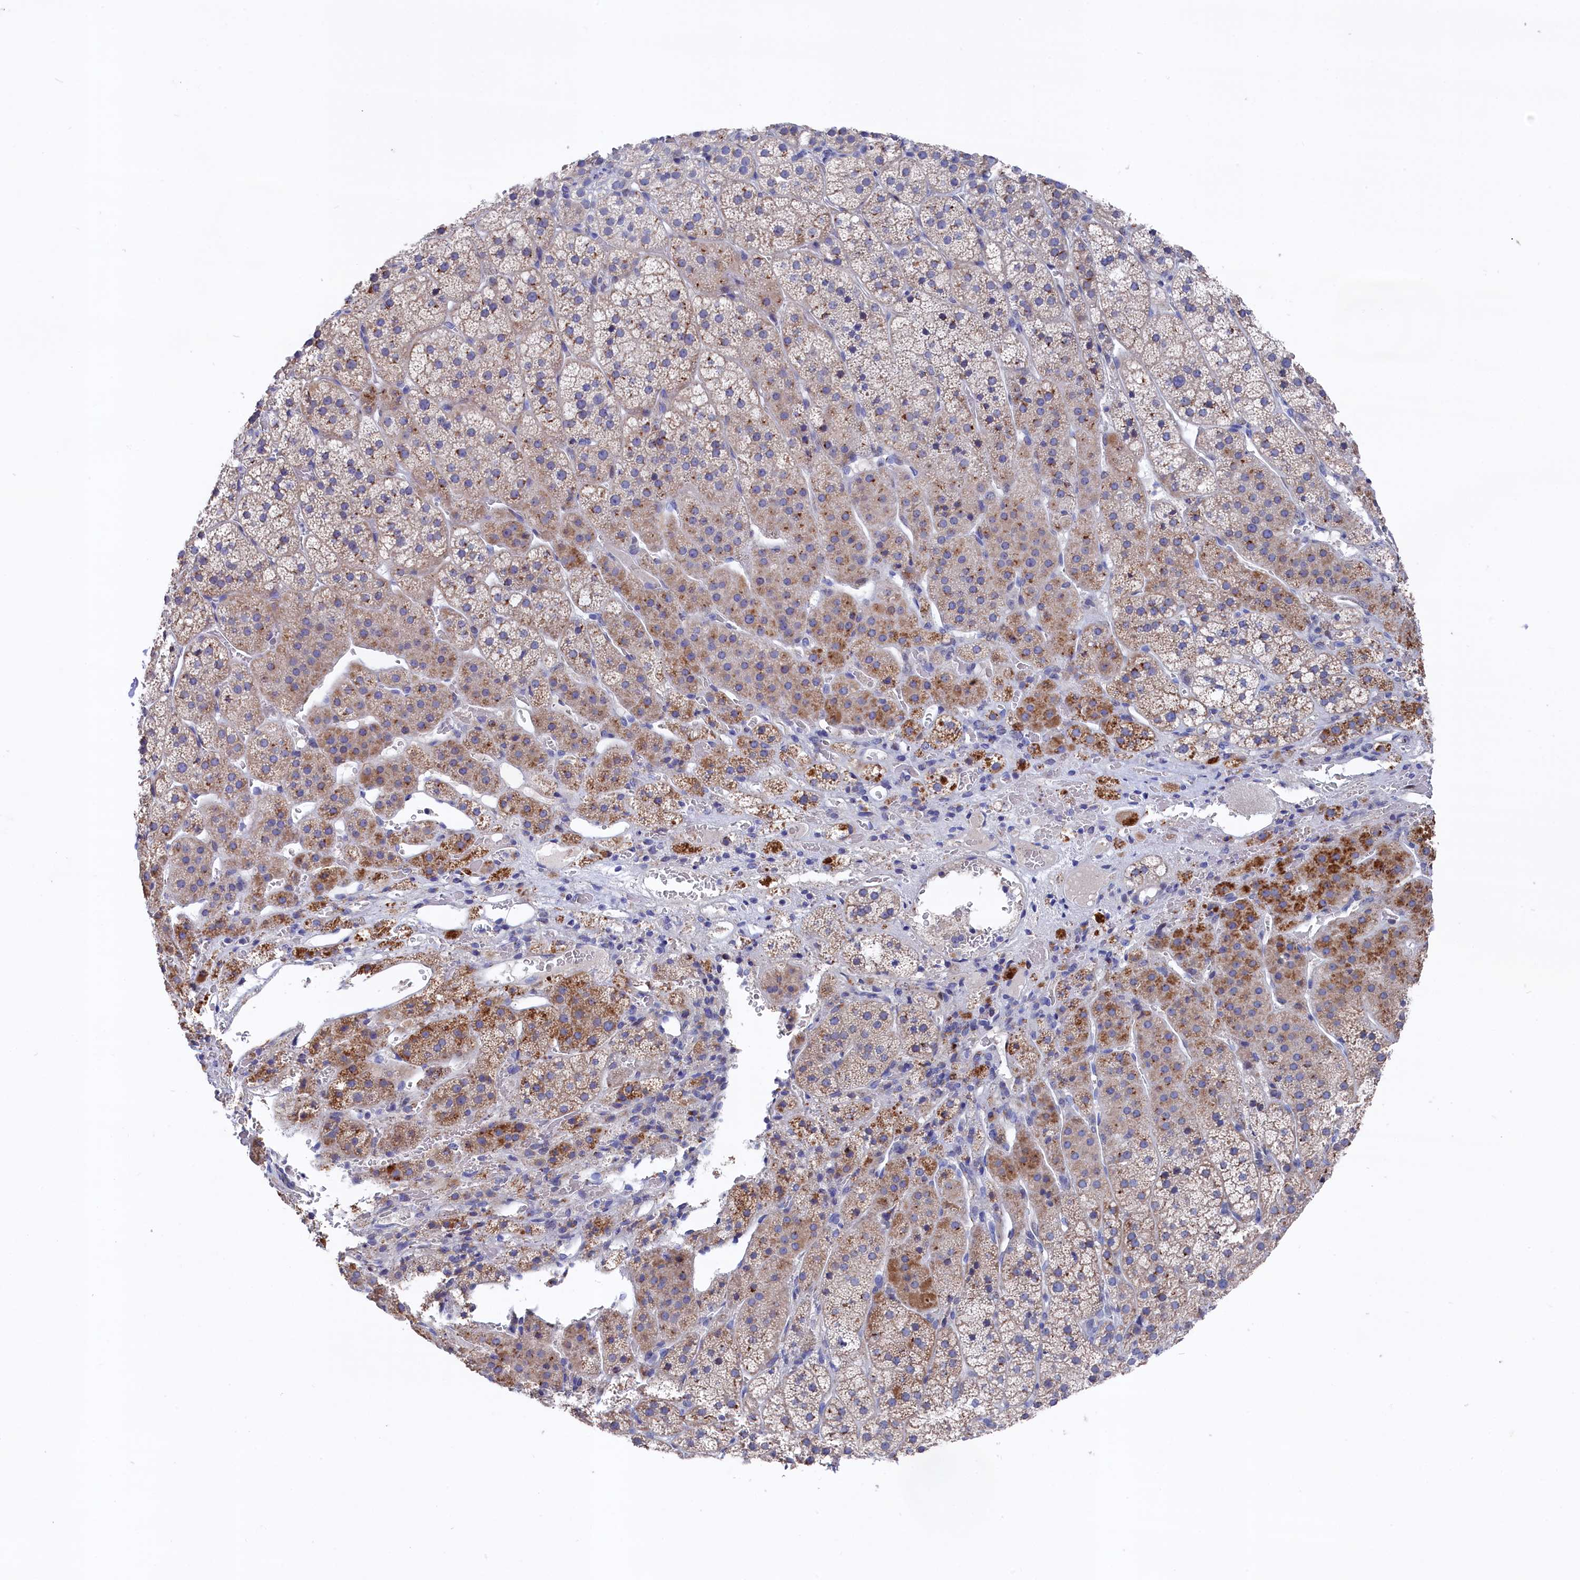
{"staining": {"intensity": "strong", "quantity": "<25%", "location": "cytoplasmic/membranous"}, "tissue": "adrenal gland", "cell_type": "Glandular cells", "image_type": "normal", "snomed": [{"axis": "morphology", "description": "Normal tissue, NOS"}, {"axis": "topography", "description": "Adrenal gland"}], "caption": "Immunohistochemistry histopathology image of unremarkable human adrenal gland stained for a protein (brown), which demonstrates medium levels of strong cytoplasmic/membranous positivity in approximately <25% of glandular cells.", "gene": "GPR108", "patient": {"sex": "female", "age": 44}}